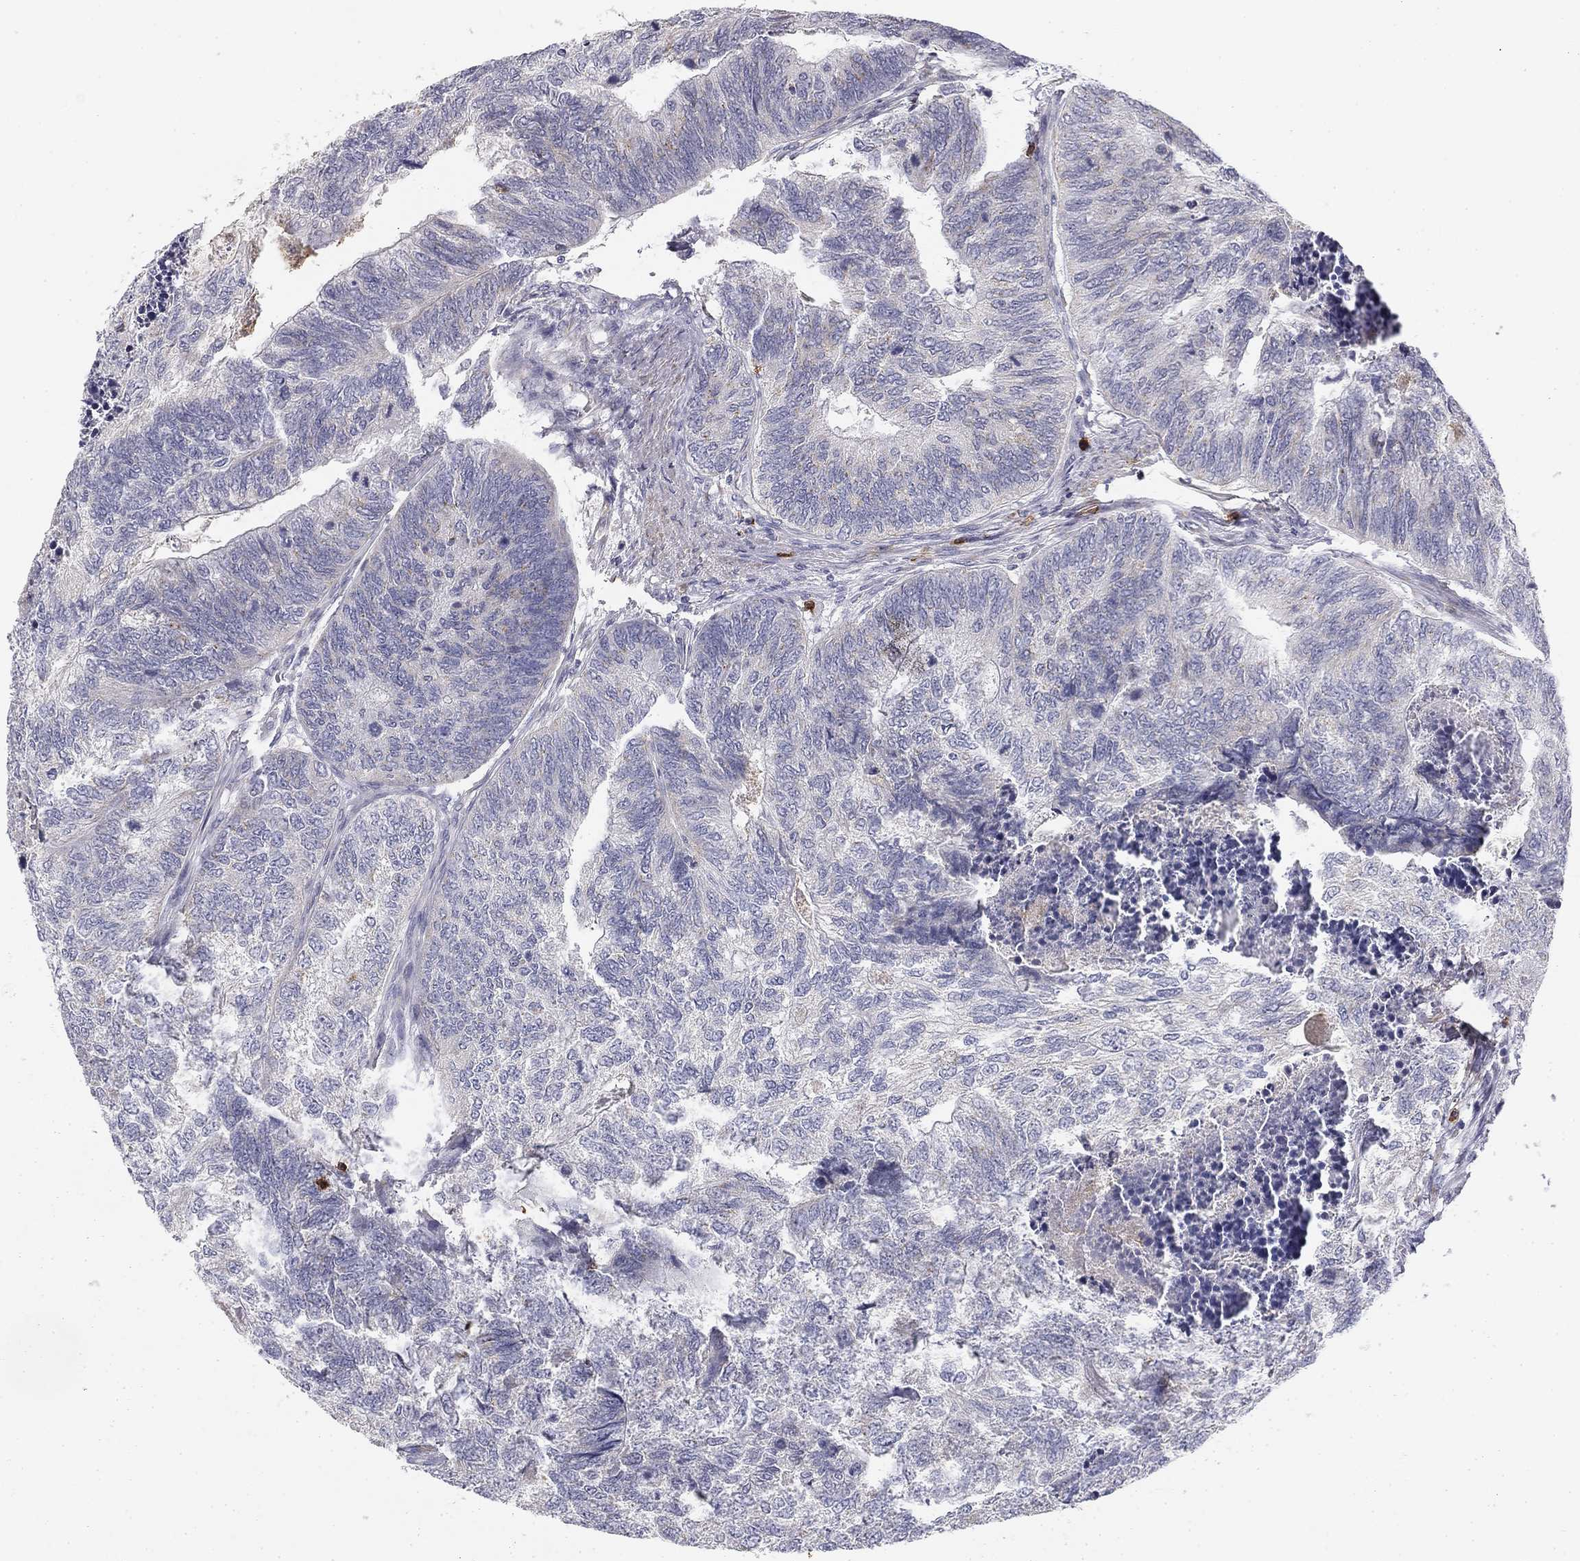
{"staining": {"intensity": "negative", "quantity": "none", "location": "none"}, "tissue": "colorectal cancer", "cell_type": "Tumor cells", "image_type": "cancer", "snomed": [{"axis": "morphology", "description": "Adenocarcinoma, NOS"}, {"axis": "topography", "description": "Colon"}], "caption": "Photomicrograph shows no protein positivity in tumor cells of colorectal cancer tissue.", "gene": "TRAT1", "patient": {"sex": "female", "age": 67}}